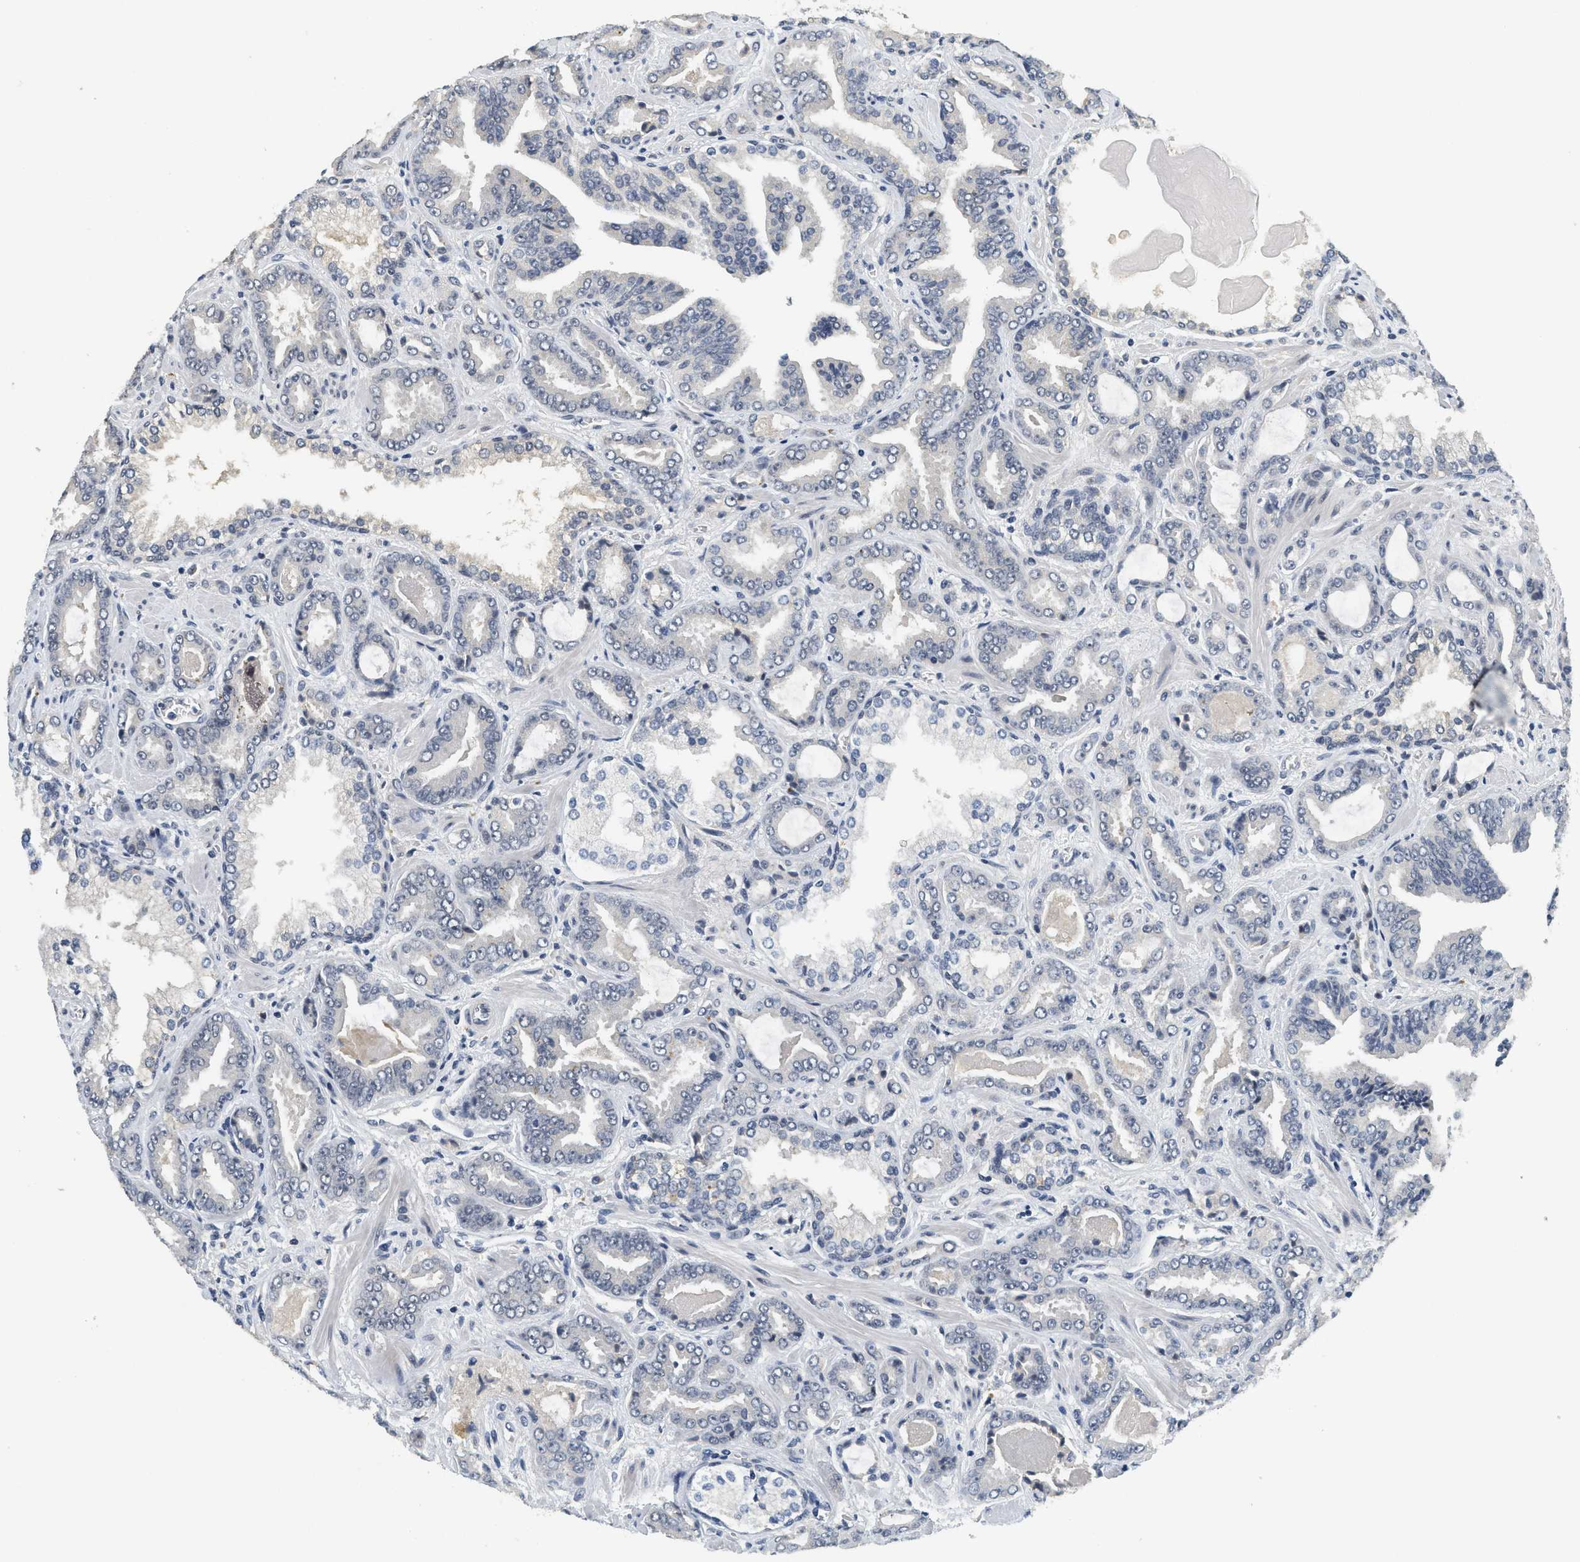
{"staining": {"intensity": "negative", "quantity": "none", "location": "none"}, "tissue": "prostate cancer", "cell_type": "Tumor cells", "image_type": "cancer", "snomed": [{"axis": "morphology", "description": "Adenocarcinoma, Low grade"}, {"axis": "topography", "description": "Prostate"}], "caption": "An immunohistochemistry micrograph of prostate cancer (low-grade adenocarcinoma) is shown. There is no staining in tumor cells of prostate cancer (low-grade adenocarcinoma).", "gene": "MZF1", "patient": {"sex": "male", "age": 60}}